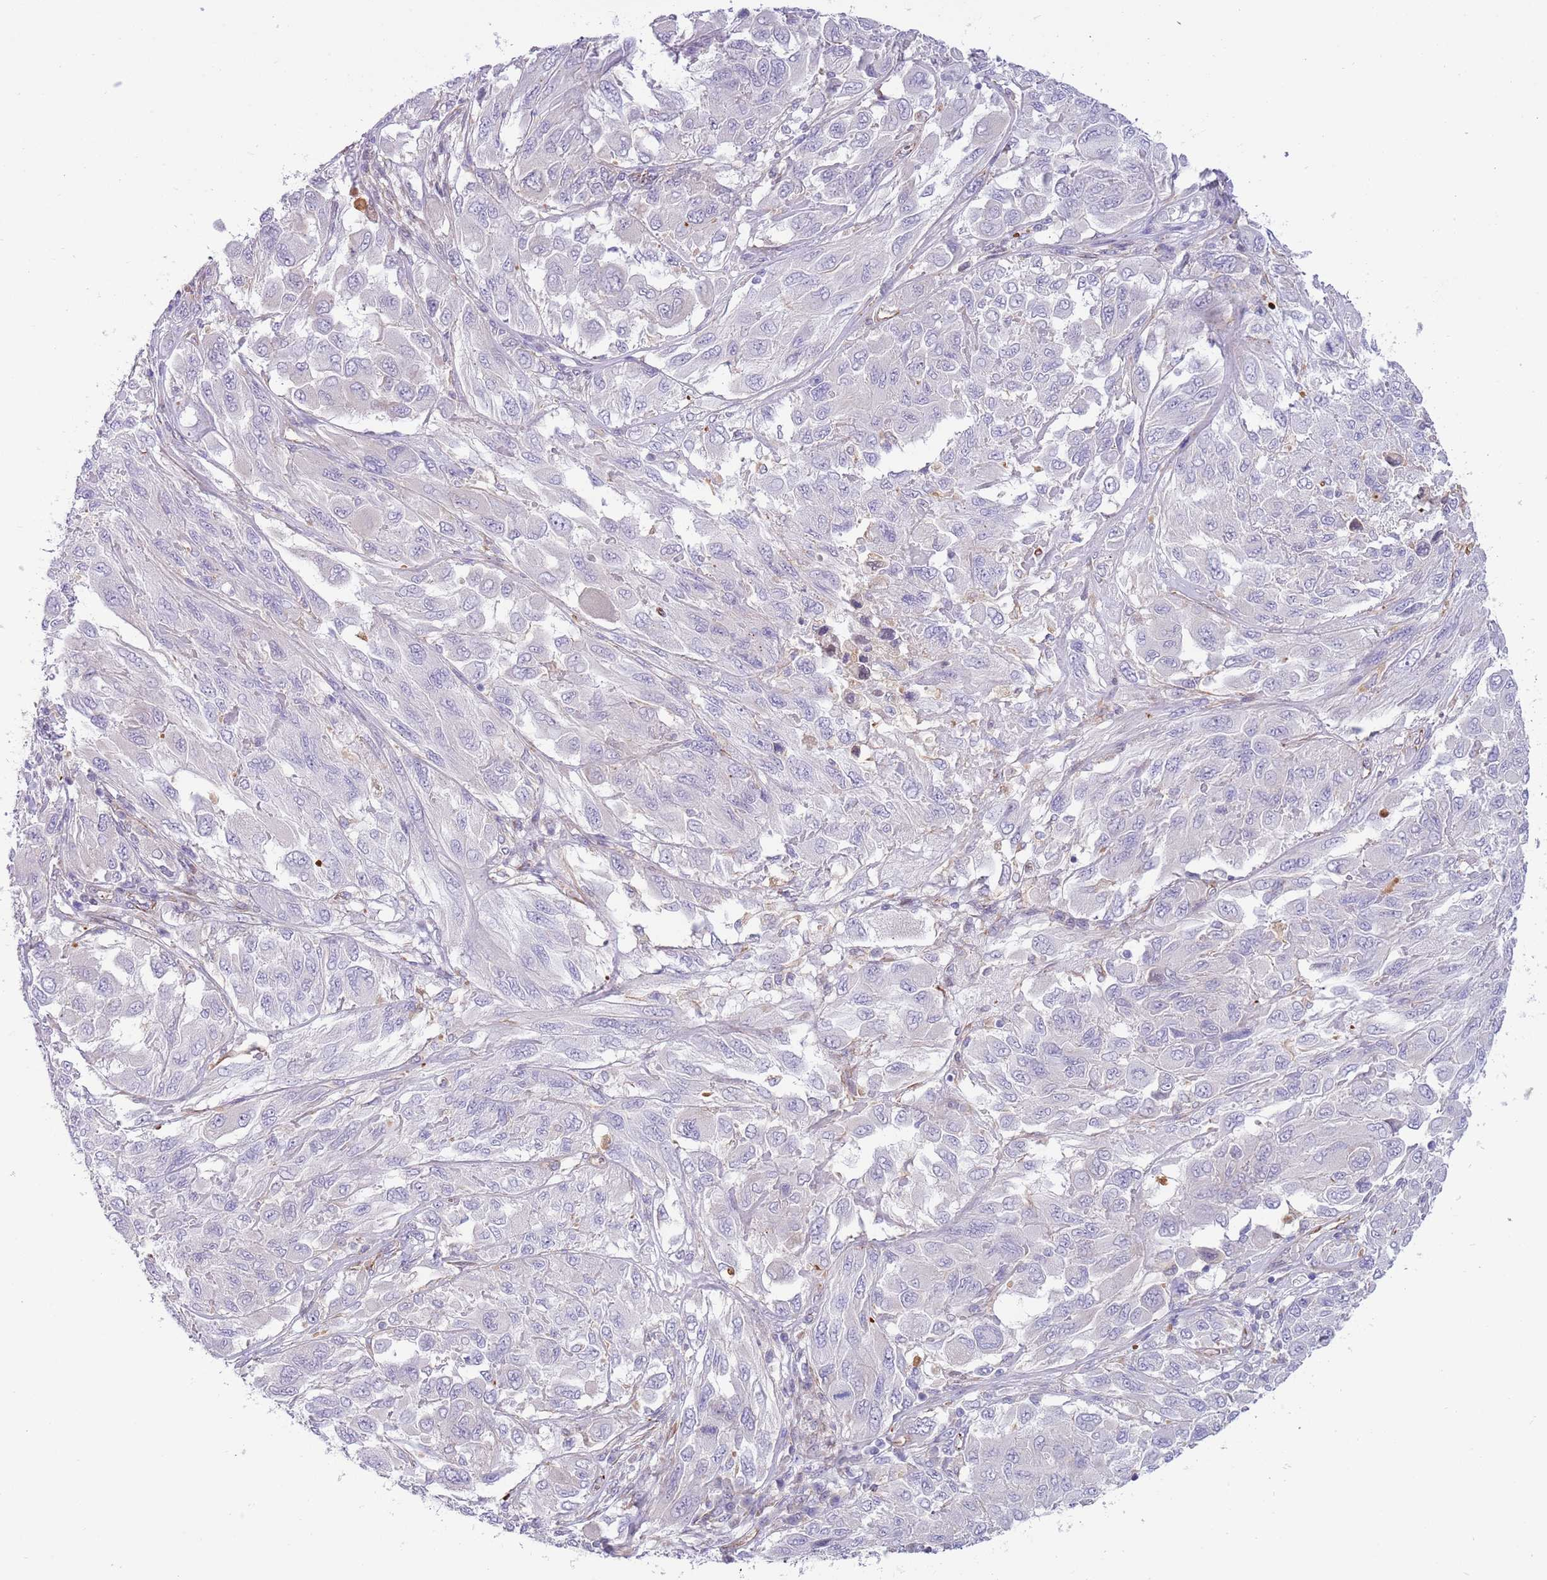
{"staining": {"intensity": "negative", "quantity": "none", "location": "none"}, "tissue": "melanoma", "cell_type": "Tumor cells", "image_type": "cancer", "snomed": [{"axis": "morphology", "description": "Malignant melanoma, NOS"}, {"axis": "topography", "description": "Skin"}], "caption": "The immunohistochemistry histopathology image has no significant positivity in tumor cells of malignant melanoma tissue. (Stains: DAB immunohistochemistry with hematoxylin counter stain, Microscopy: brightfield microscopy at high magnification).", "gene": "MOGAT1", "patient": {"sex": "female", "age": 91}}